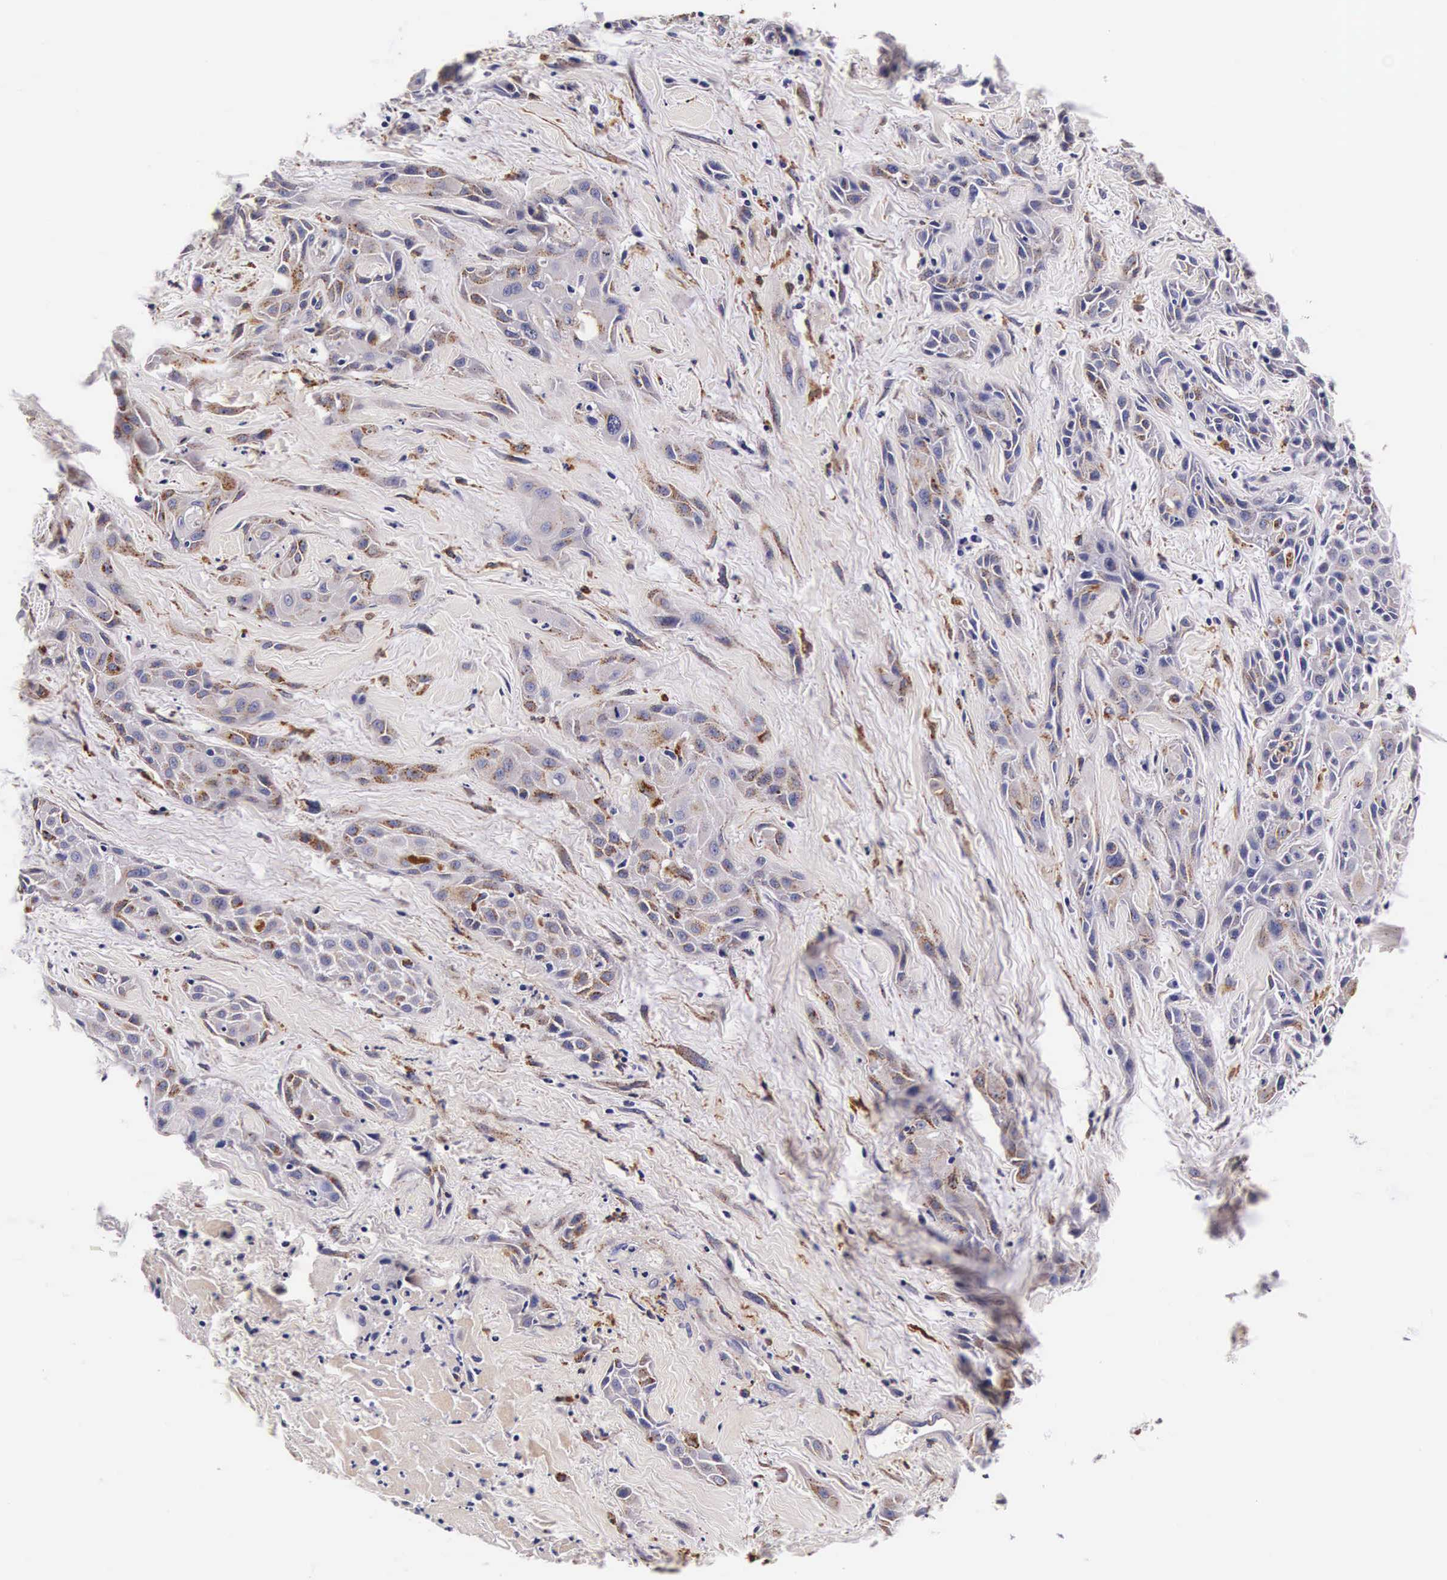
{"staining": {"intensity": "moderate", "quantity": "<25%", "location": "cytoplasmic/membranous"}, "tissue": "skin cancer", "cell_type": "Tumor cells", "image_type": "cancer", "snomed": [{"axis": "morphology", "description": "Squamous cell carcinoma, NOS"}, {"axis": "topography", "description": "Skin"}, {"axis": "topography", "description": "Anal"}], "caption": "The immunohistochemical stain highlights moderate cytoplasmic/membranous expression in tumor cells of skin cancer tissue.", "gene": "CTSB", "patient": {"sex": "male", "age": 64}}